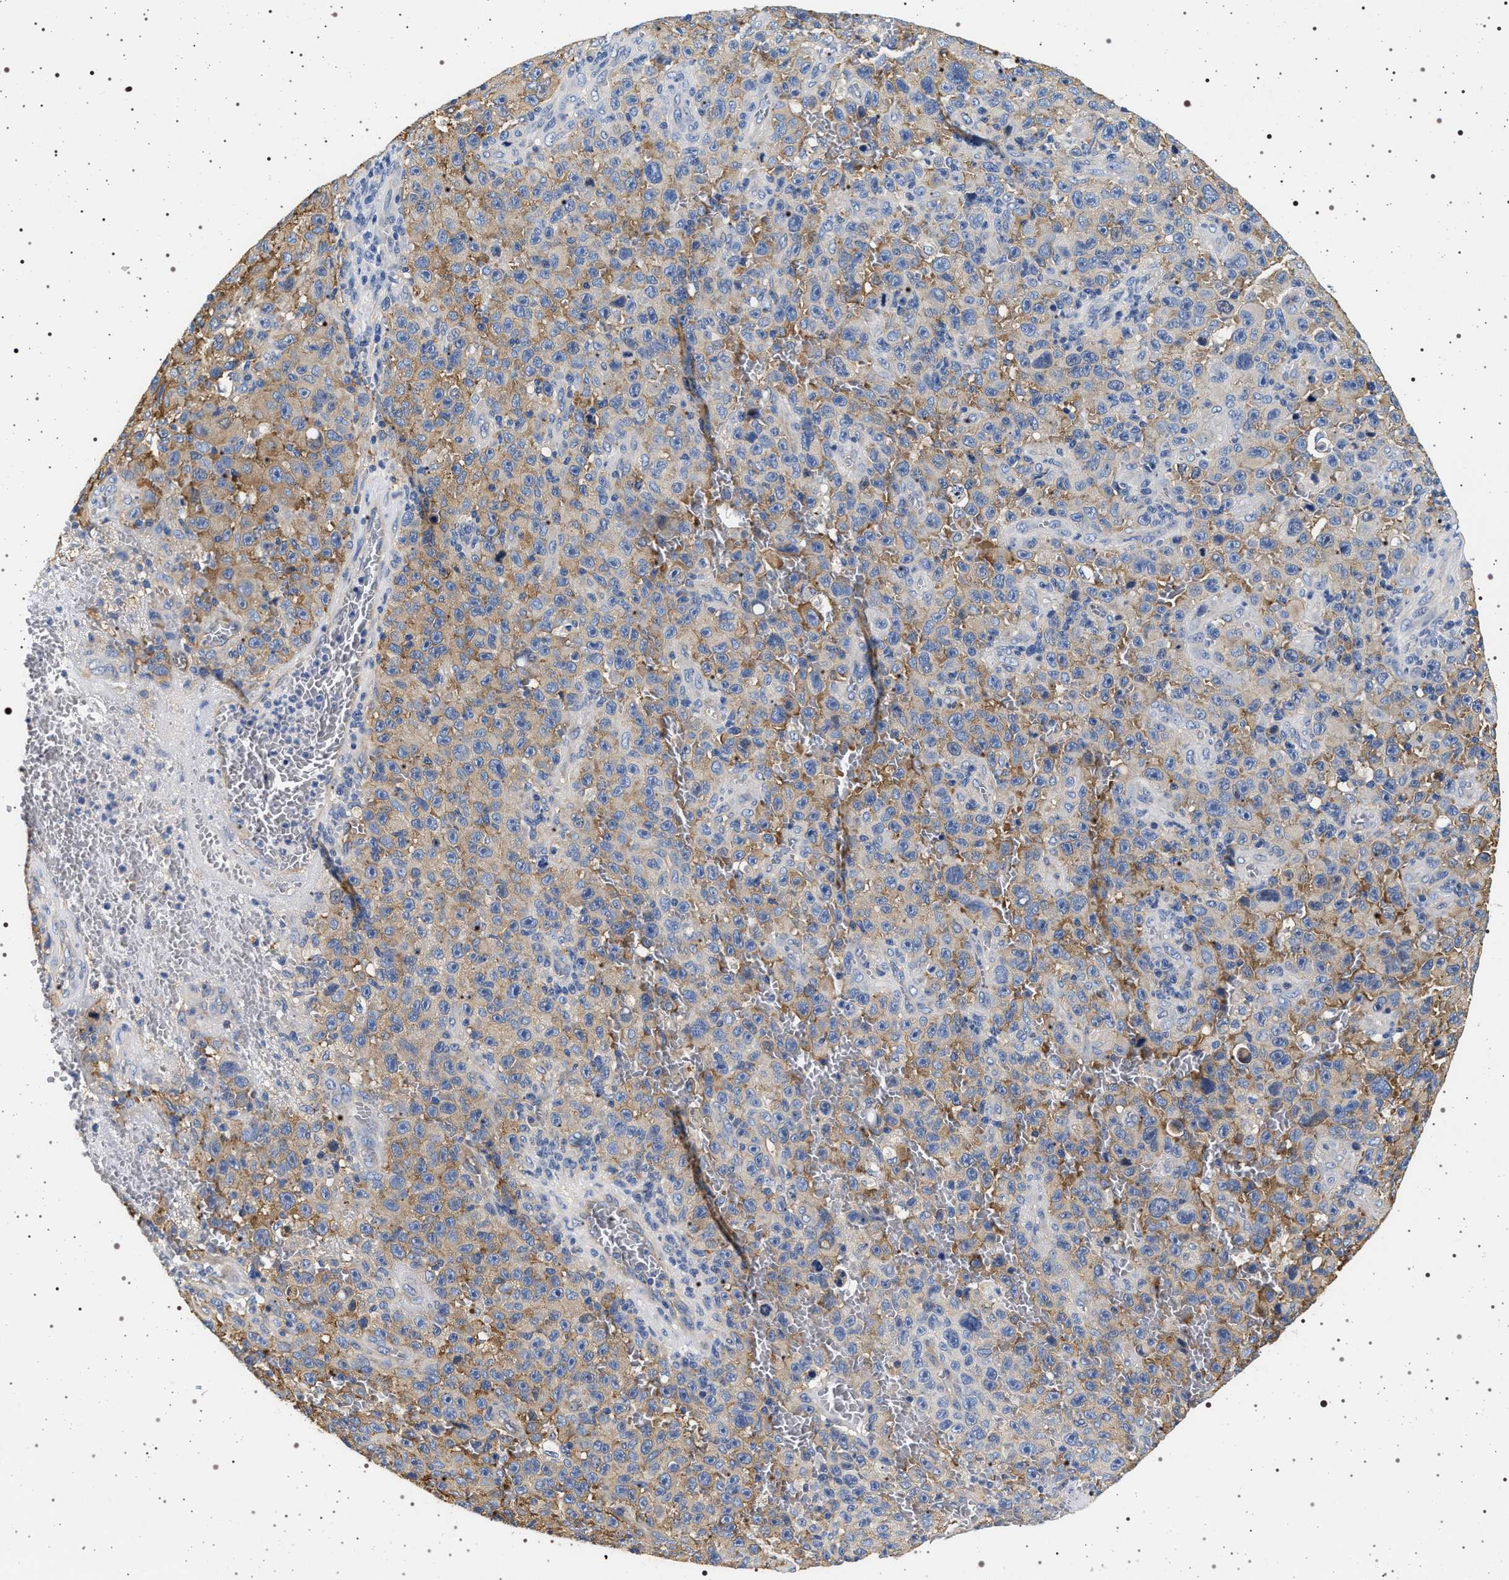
{"staining": {"intensity": "moderate", "quantity": "25%-75%", "location": "cytoplasmic/membranous"}, "tissue": "melanoma", "cell_type": "Tumor cells", "image_type": "cancer", "snomed": [{"axis": "morphology", "description": "Malignant melanoma, NOS"}, {"axis": "topography", "description": "Skin"}], "caption": "Moderate cytoplasmic/membranous positivity for a protein is identified in approximately 25%-75% of tumor cells of malignant melanoma using immunohistochemistry (IHC).", "gene": "HSD17B1", "patient": {"sex": "female", "age": 82}}